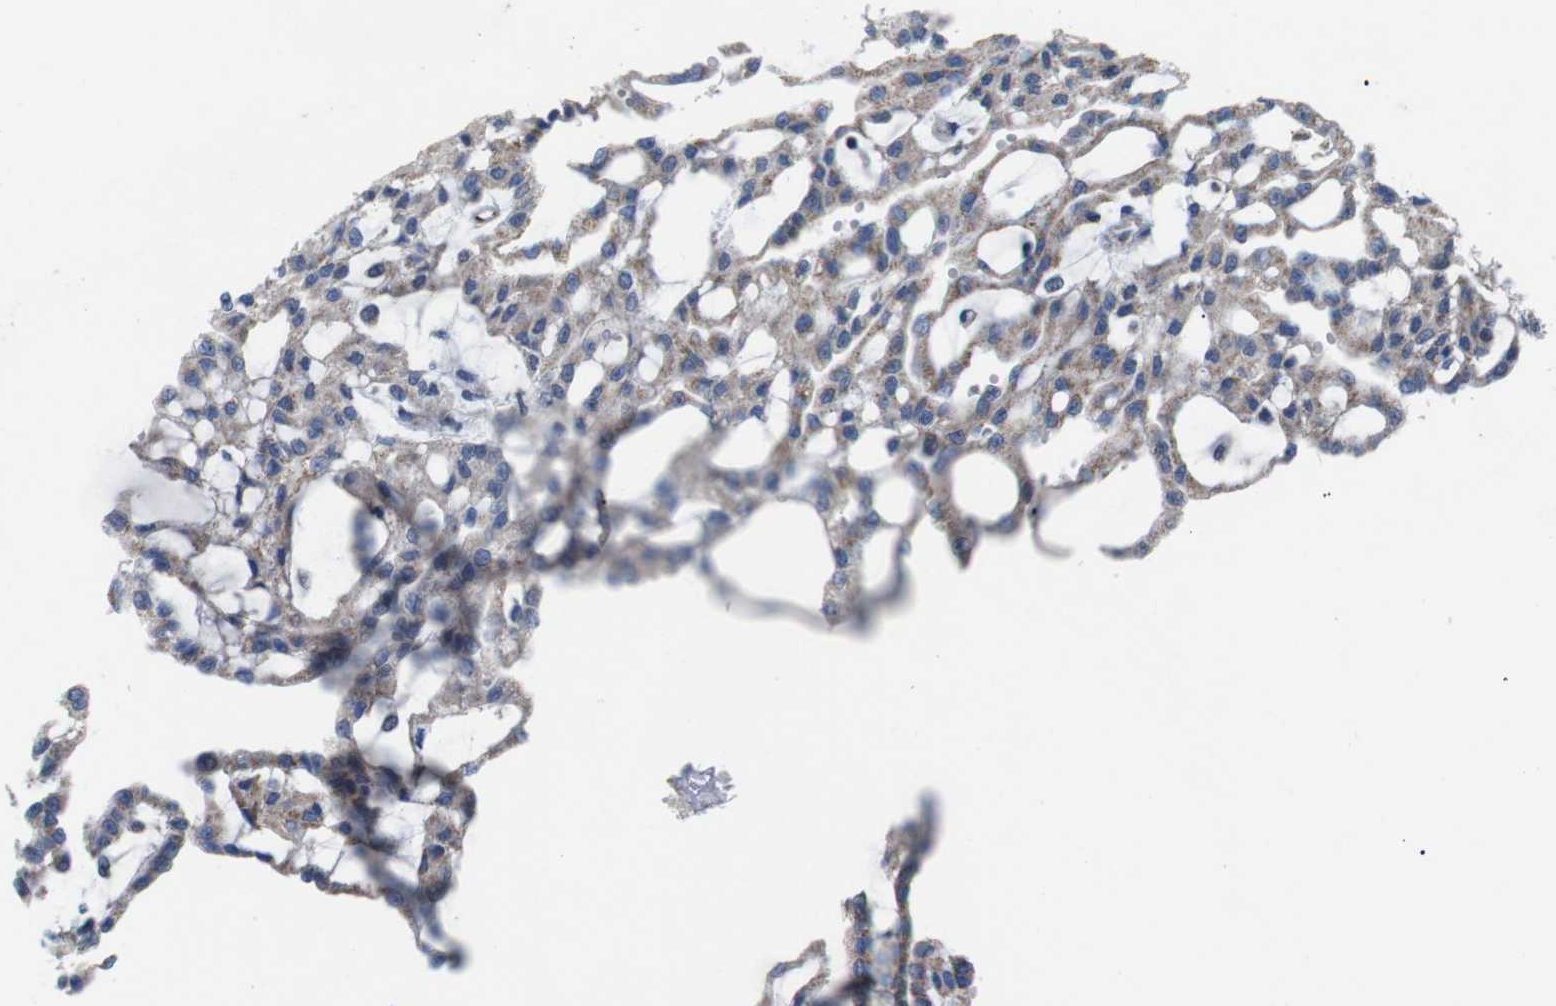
{"staining": {"intensity": "weak", "quantity": "25%-75%", "location": "cytoplasmic/membranous"}, "tissue": "renal cancer", "cell_type": "Tumor cells", "image_type": "cancer", "snomed": [{"axis": "morphology", "description": "Adenocarcinoma, NOS"}, {"axis": "topography", "description": "Kidney"}], "caption": "Immunohistochemistry of renal cancer (adenocarcinoma) displays low levels of weak cytoplasmic/membranous positivity in approximately 25%-75% of tumor cells.", "gene": "F2RL1", "patient": {"sex": "male", "age": 63}}